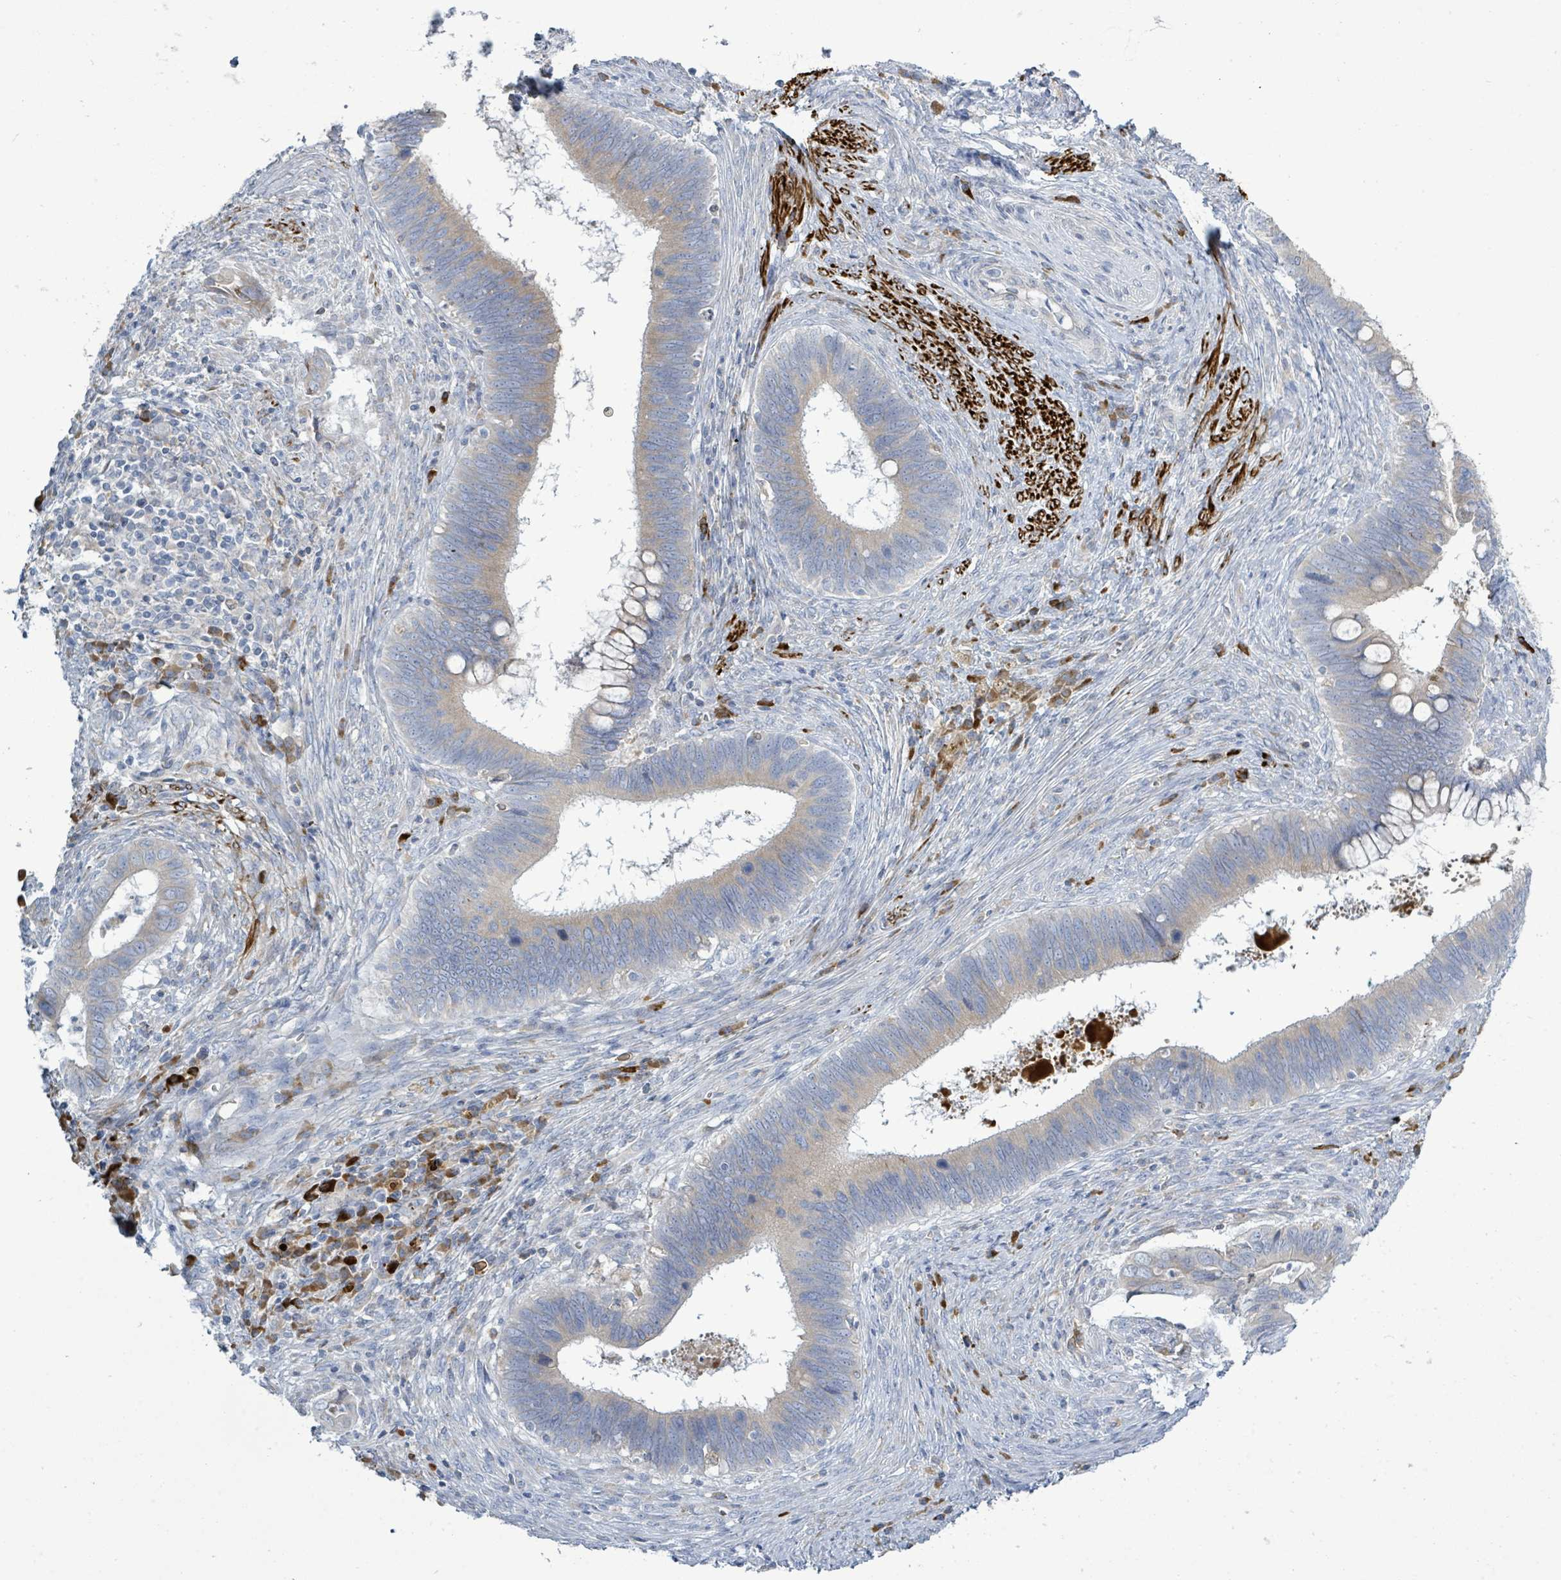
{"staining": {"intensity": "weak", "quantity": "<25%", "location": "cytoplasmic/membranous"}, "tissue": "cervical cancer", "cell_type": "Tumor cells", "image_type": "cancer", "snomed": [{"axis": "morphology", "description": "Adenocarcinoma, NOS"}, {"axis": "topography", "description": "Cervix"}], "caption": "Cervical adenocarcinoma stained for a protein using immunohistochemistry demonstrates no expression tumor cells.", "gene": "SIRPB1", "patient": {"sex": "female", "age": 42}}